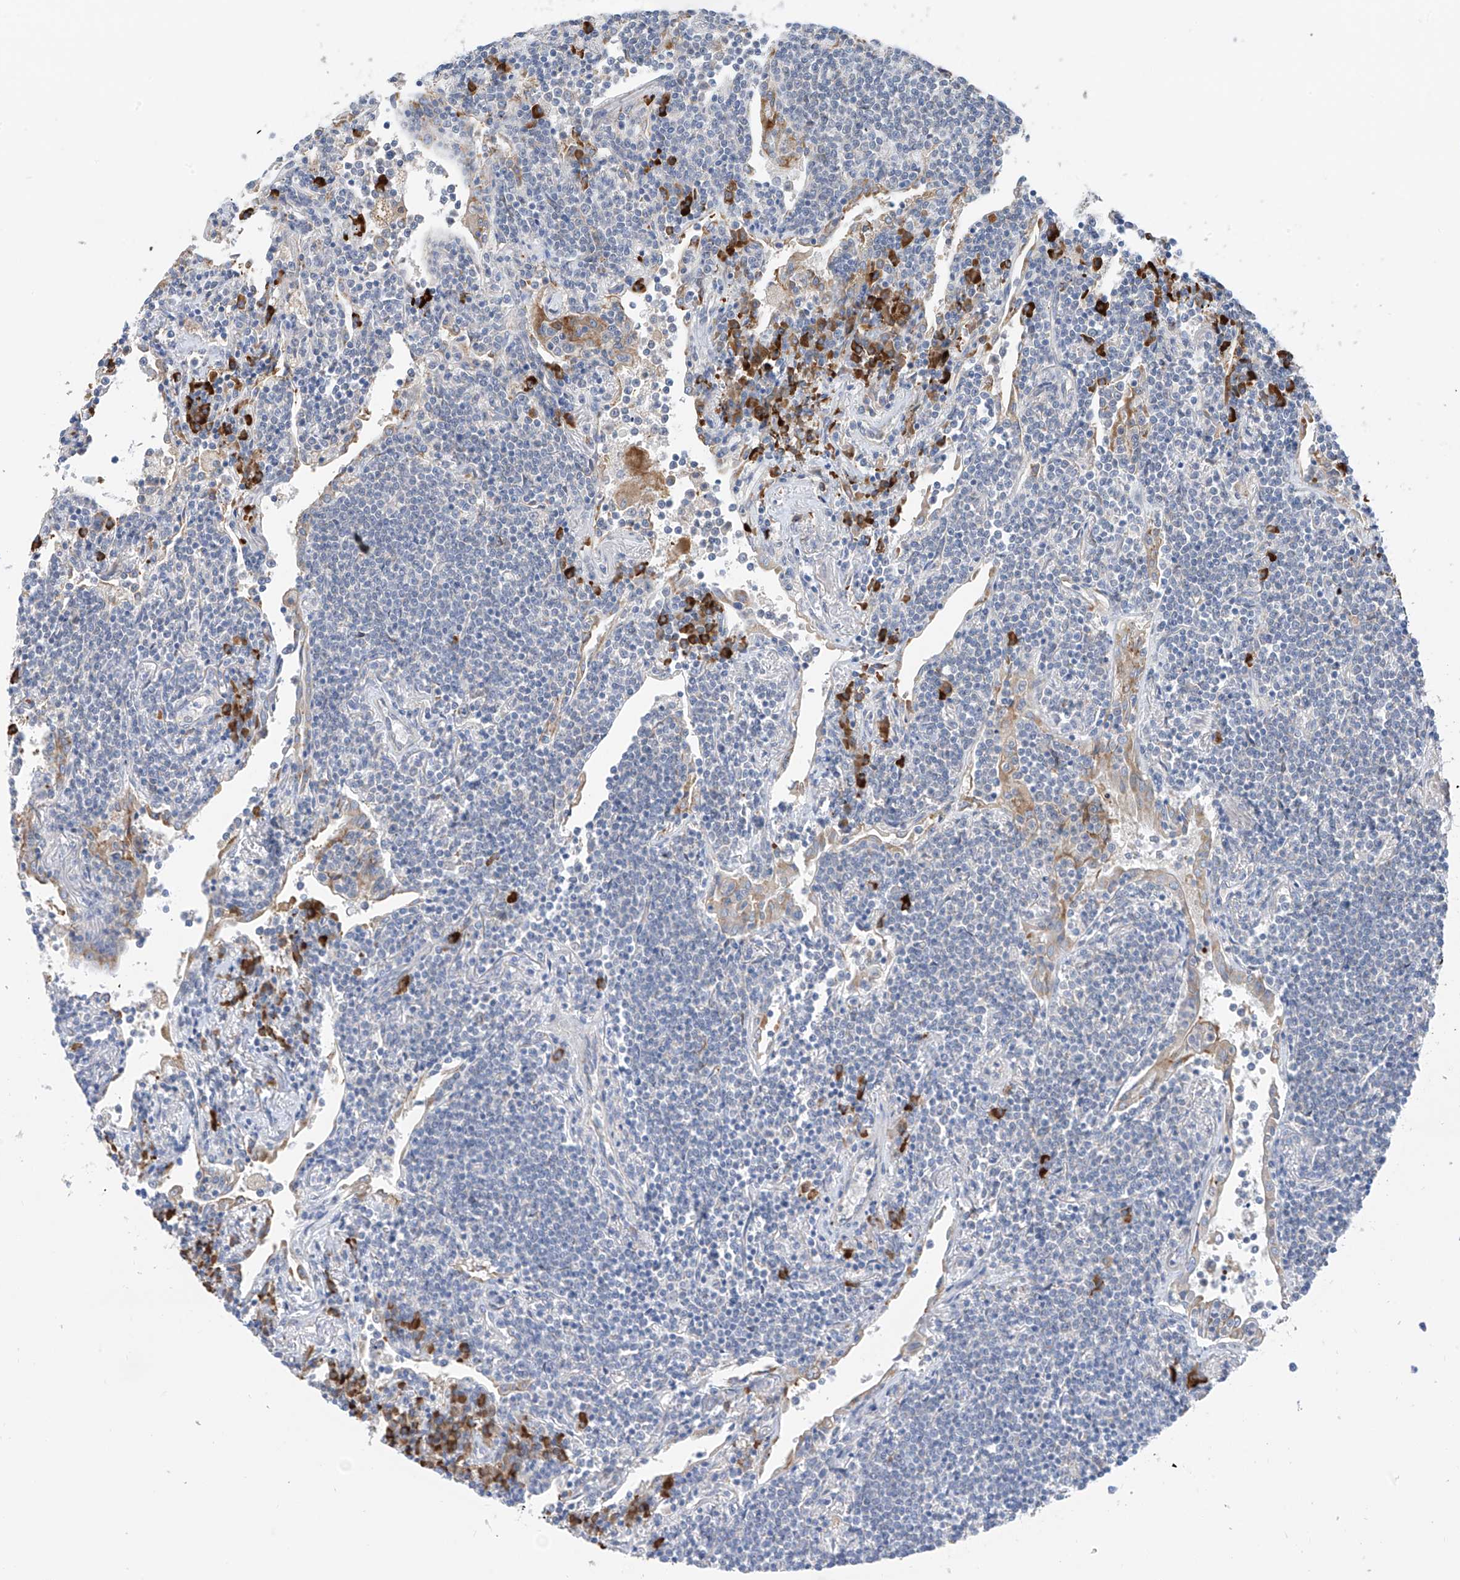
{"staining": {"intensity": "negative", "quantity": "none", "location": "none"}, "tissue": "lymphoma", "cell_type": "Tumor cells", "image_type": "cancer", "snomed": [{"axis": "morphology", "description": "Malignant lymphoma, non-Hodgkin's type, Low grade"}, {"axis": "topography", "description": "Lung"}], "caption": "Lymphoma stained for a protein using immunohistochemistry (IHC) reveals no positivity tumor cells.", "gene": "REC8", "patient": {"sex": "female", "age": 71}}